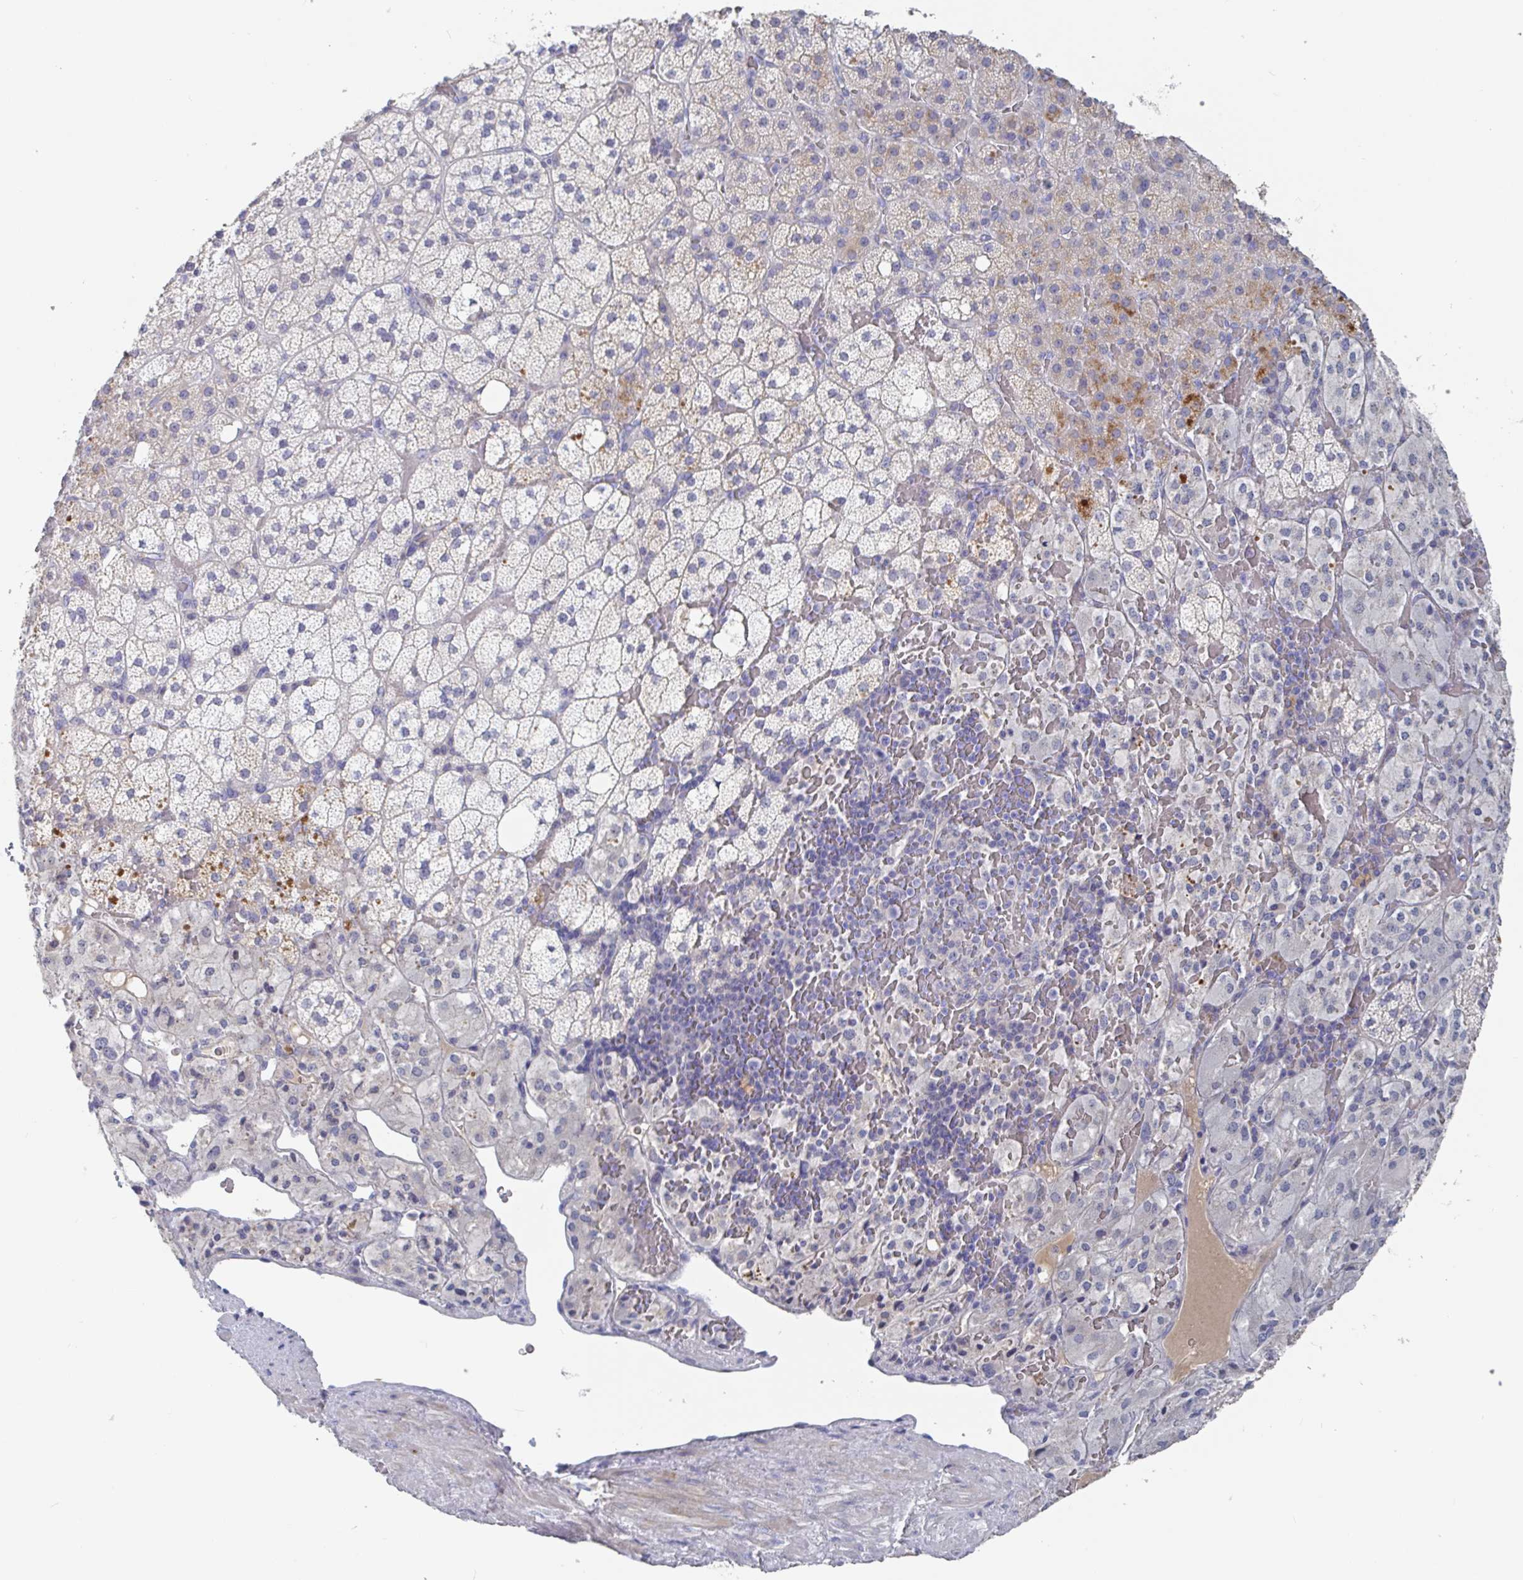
{"staining": {"intensity": "moderate", "quantity": "<25%", "location": "cytoplasmic/membranous"}, "tissue": "adrenal gland", "cell_type": "Glandular cells", "image_type": "normal", "snomed": [{"axis": "morphology", "description": "Normal tissue, NOS"}, {"axis": "topography", "description": "Adrenal gland"}], "caption": "A high-resolution histopathology image shows immunohistochemistry (IHC) staining of benign adrenal gland, which reveals moderate cytoplasmic/membranous staining in about <25% of glandular cells.", "gene": "GPR148", "patient": {"sex": "male", "age": 53}}